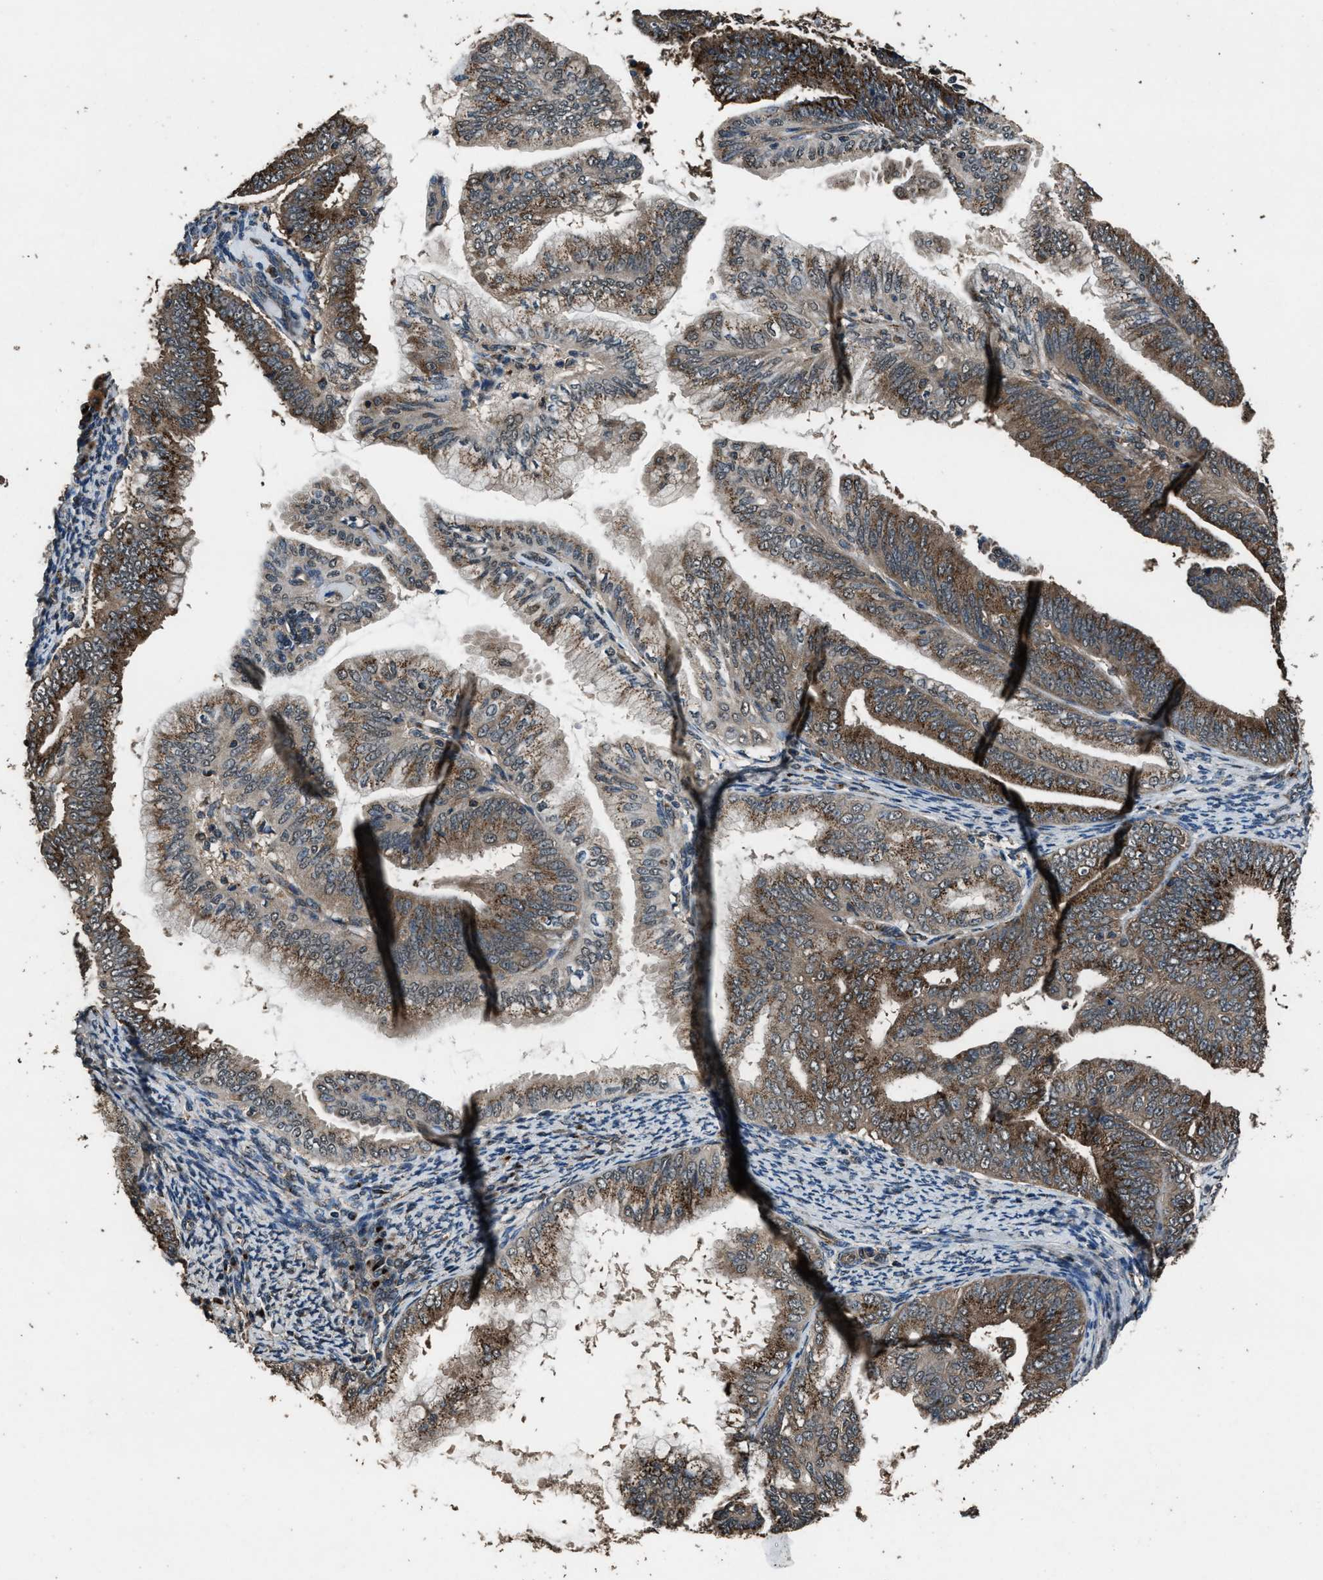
{"staining": {"intensity": "strong", "quantity": ">75%", "location": "cytoplasmic/membranous"}, "tissue": "endometrial cancer", "cell_type": "Tumor cells", "image_type": "cancer", "snomed": [{"axis": "morphology", "description": "Adenocarcinoma, NOS"}, {"axis": "topography", "description": "Endometrium"}], "caption": "A brown stain shows strong cytoplasmic/membranous expression of a protein in human adenocarcinoma (endometrial) tumor cells.", "gene": "SLC38A10", "patient": {"sex": "female", "age": 63}}